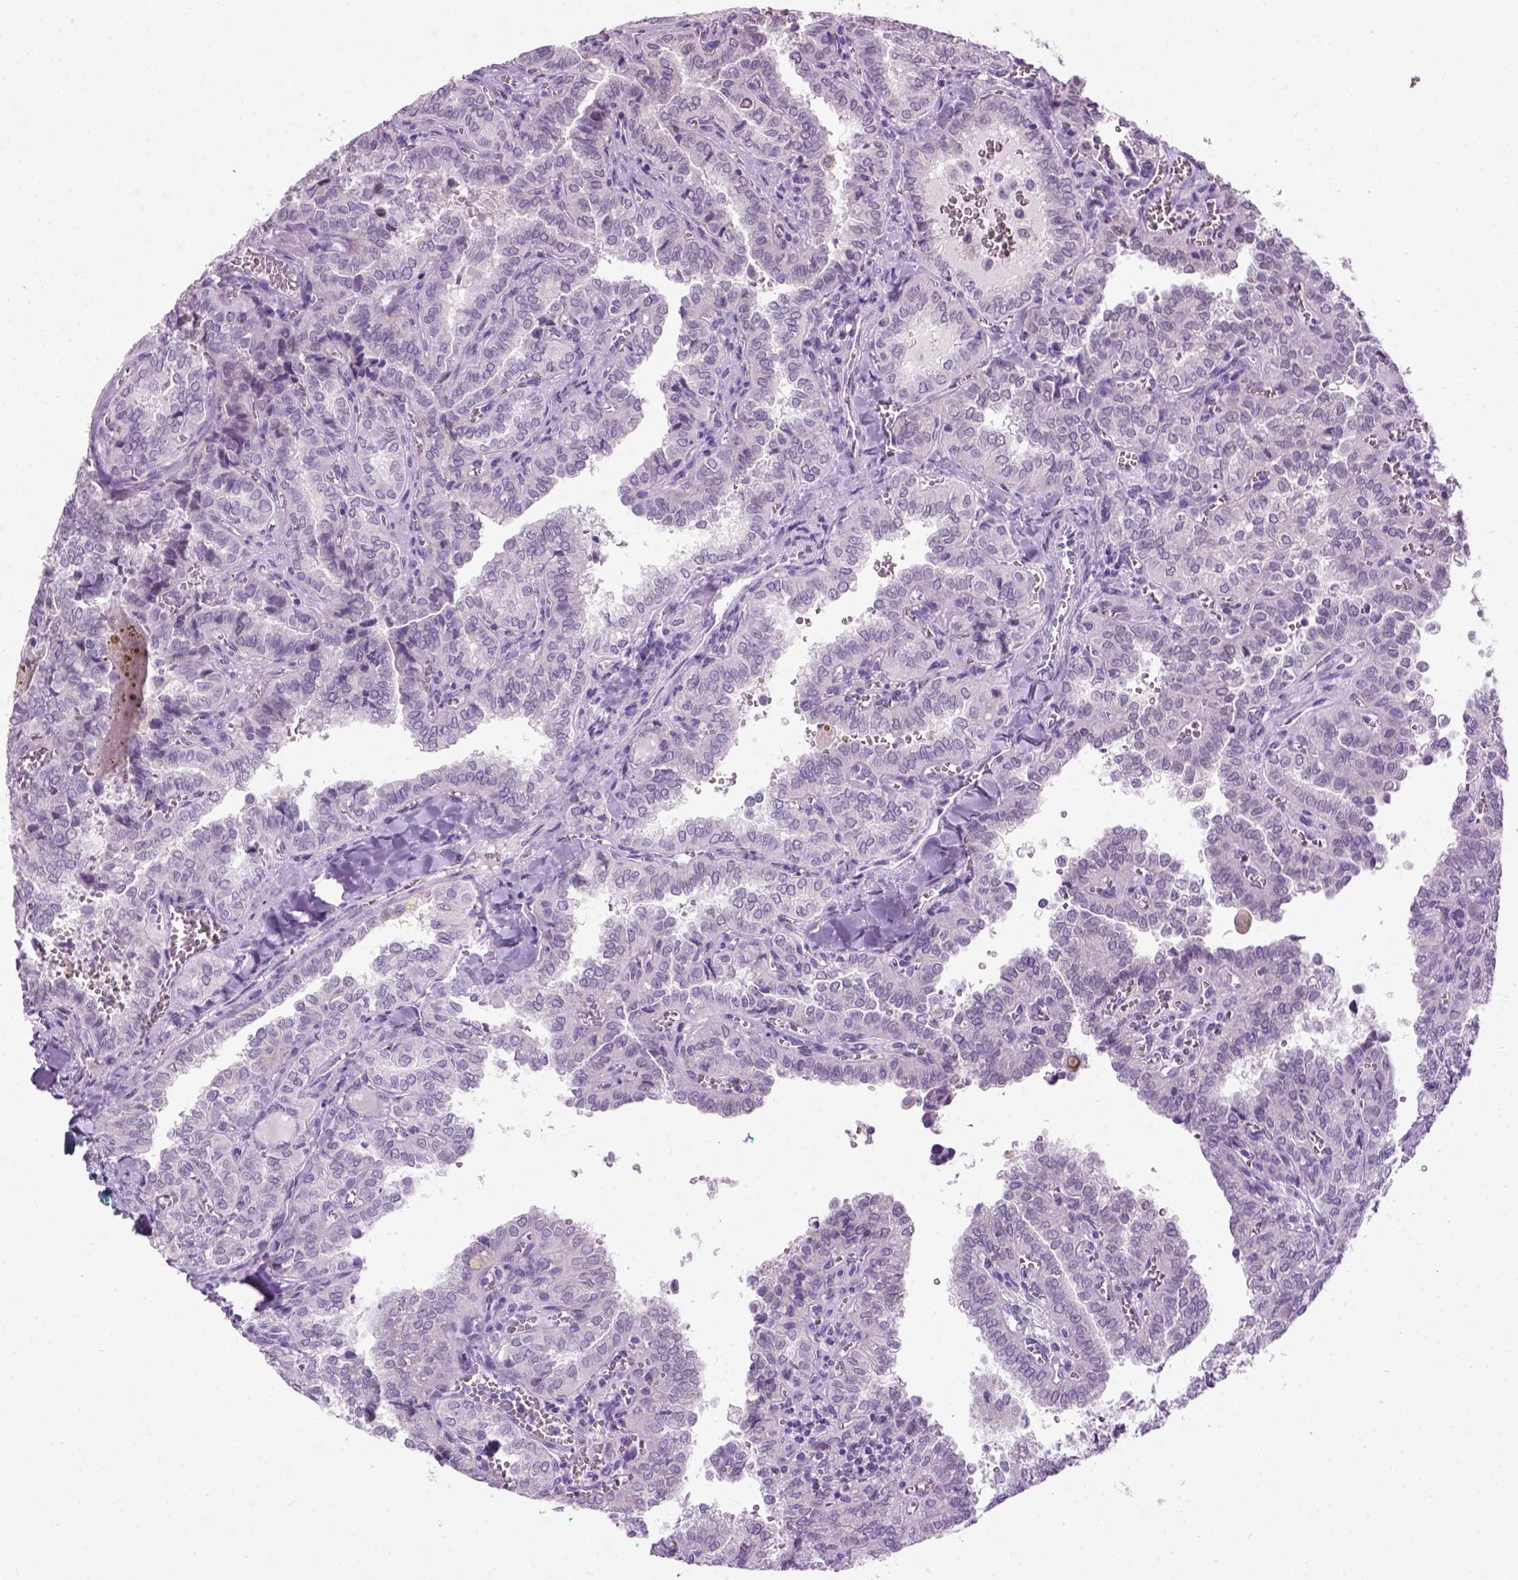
{"staining": {"intensity": "negative", "quantity": "none", "location": "none"}, "tissue": "thyroid cancer", "cell_type": "Tumor cells", "image_type": "cancer", "snomed": [{"axis": "morphology", "description": "Papillary adenocarcinoma, NOS"}, {"axis": "topography", "description": "Thyroid gland"}], "caption": "DAB immunohistochemical staining of thyroid papillary adenocarcinoma reveals no significant staining in tumor cells.", "gene": "GABRB2", "patient": {"sex": "female", "age": 41}}